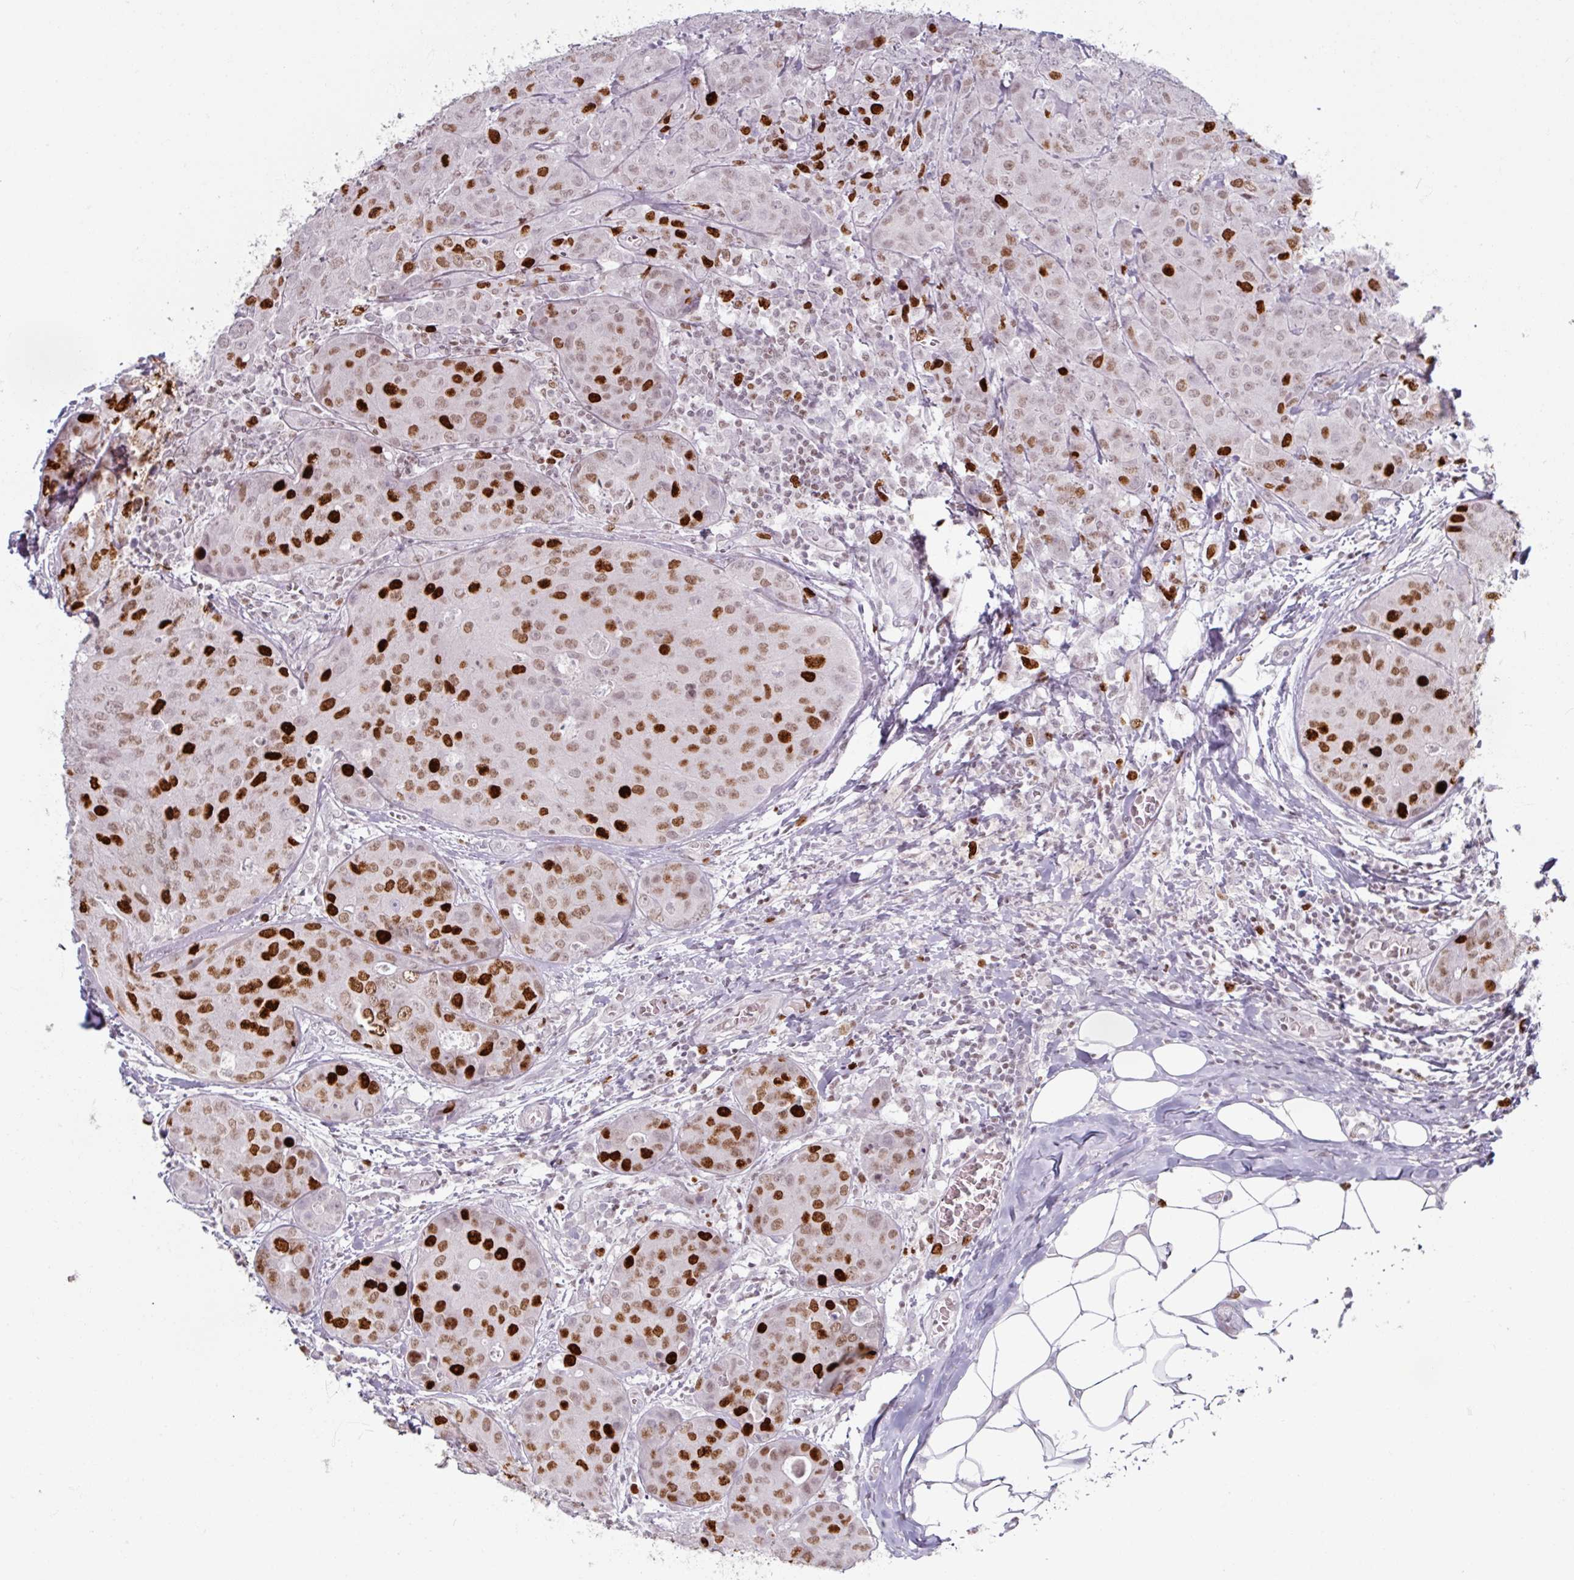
{"staining": {"intensity": "strong", "quantity": "25%-75%", "location": "nuclear"}, "tissue": "breast cancer", "cell_type": "Tumor cells", "image_type": "cancer", "snomed": [{"axis": "morphology", "description": "Duct carcinoma"}, {"axis": "topography", "description": "Breast"}], "caption": "Protein expression analysis of human breast cancer reveals strong nuclear expression in approximately 25%-75% of tumor cells. (Brightfield microscopy of DAB IHC at high magnification).", "gene": "ATAD2", "patient": {"sex": "female", "age": 43}}